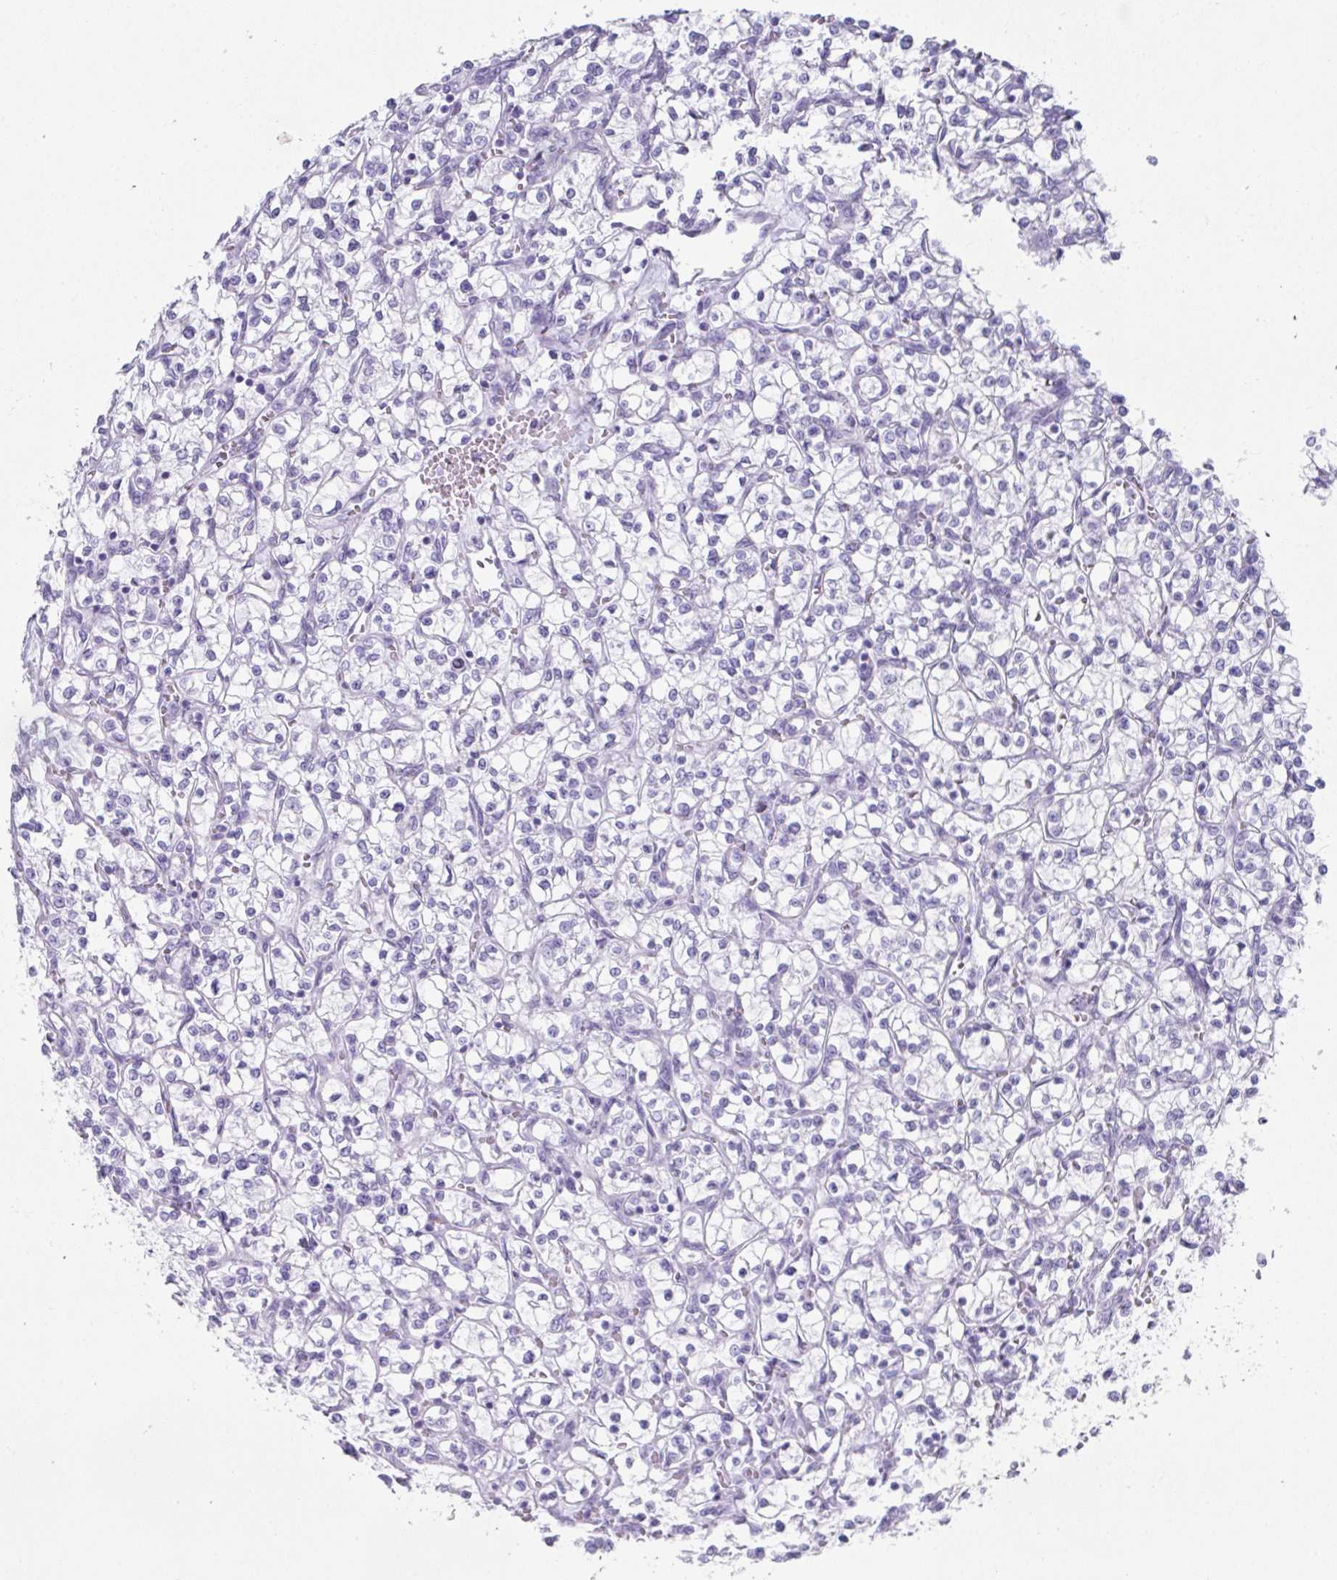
{"staining": {"intensity": "negative", "quantity": "none", "location": "none"}, "tissue": "renal cancer", "cell_type": "Tumor cells", "image_type": "cancer", "snomed": [{"axis": "morphology", "description": "Adenocarcinoma, NOS"}, {"axis": "topography", "description": "Kidney"}], "caption": "This photomicrograph is of renal adenocarcinoma stained with IHC to label a protein in brown with the nuclei are counter-stained blue. There is no expression in tumor cells.", "gene": "SYCP1", "patient": {"sex": "female", "age": 64}}